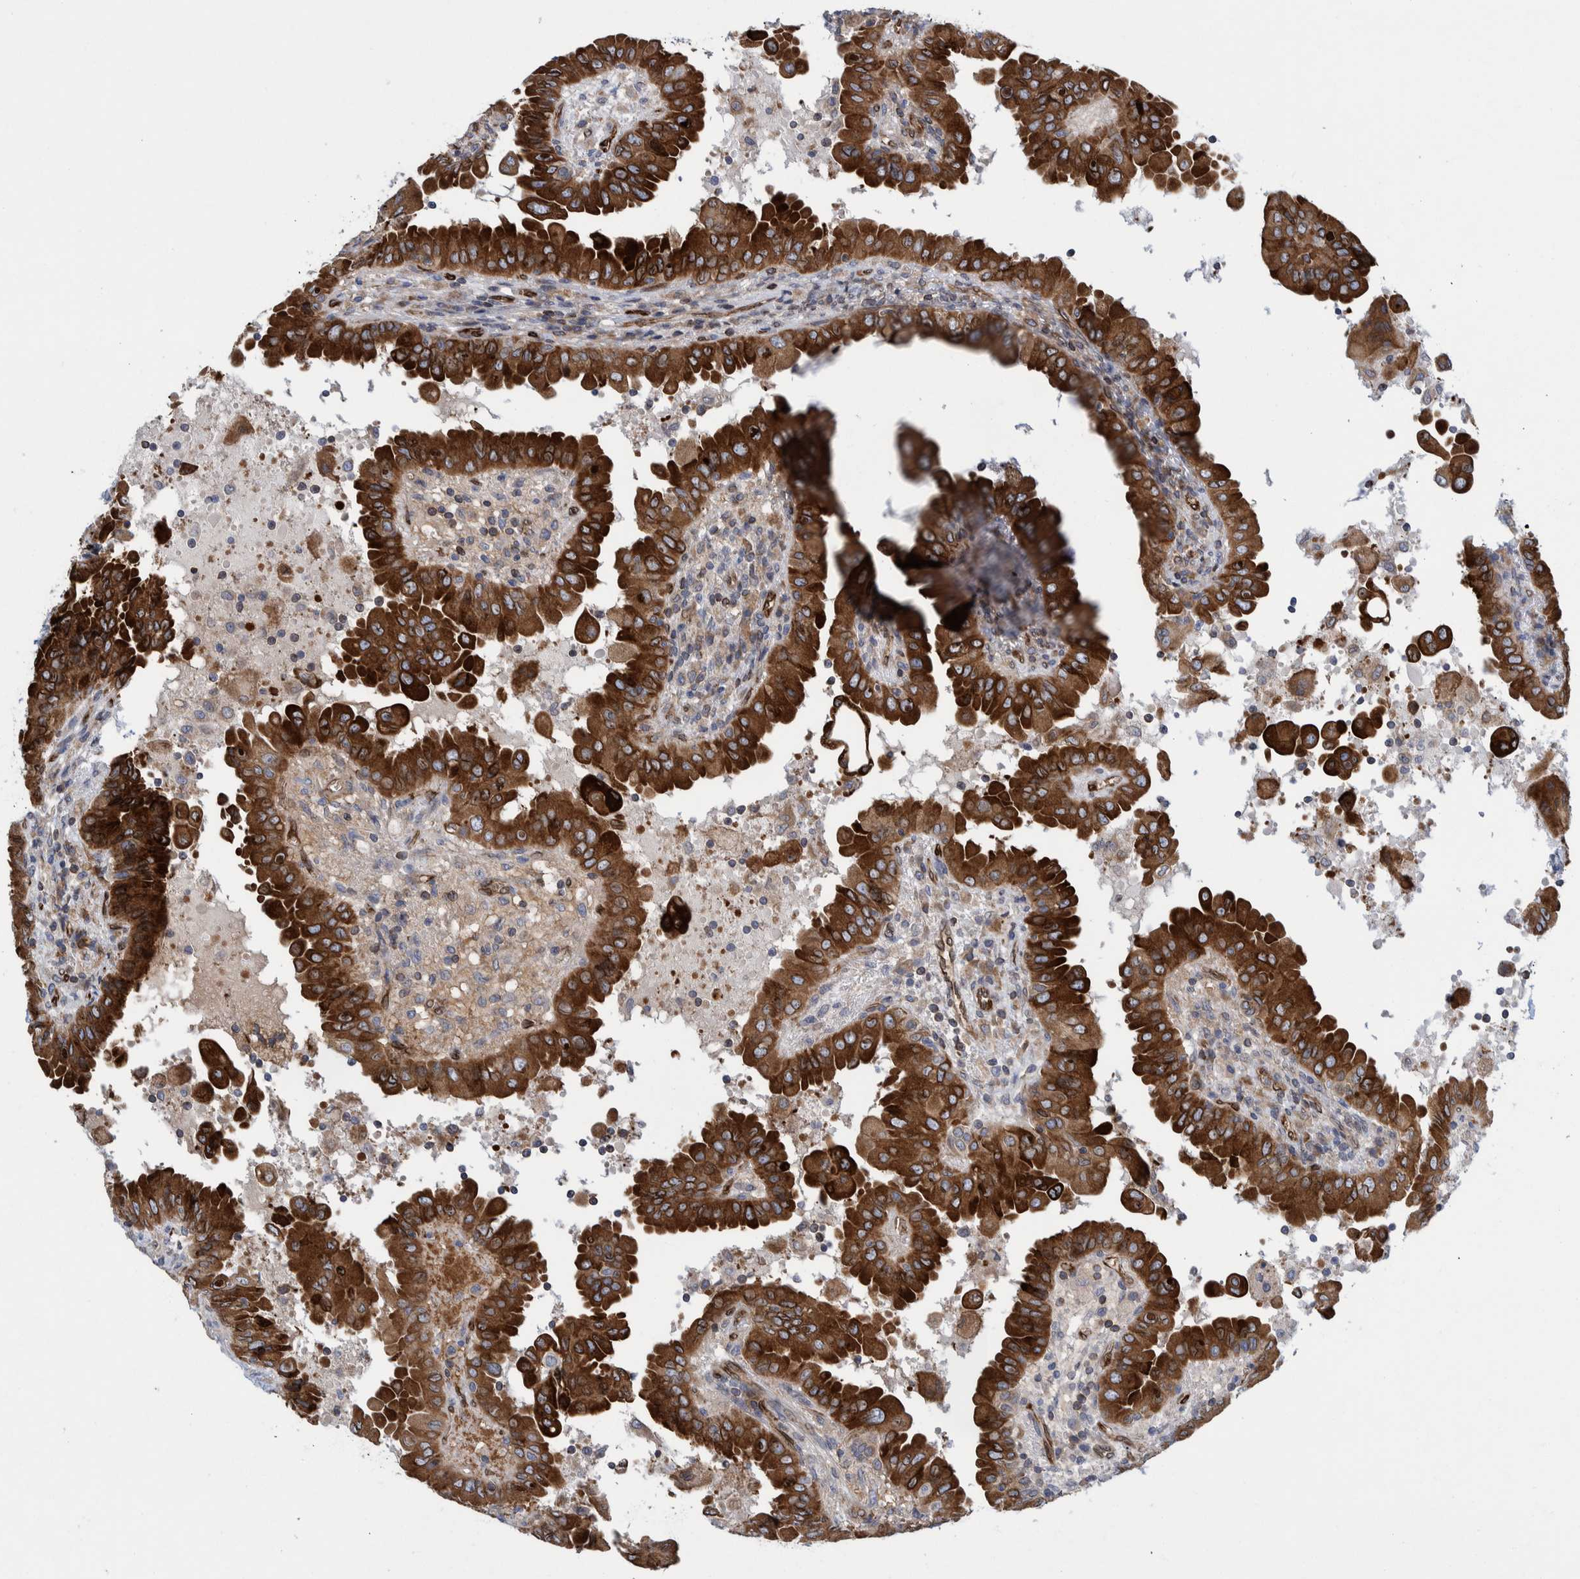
{"staining": {"intensity": "strong", "quantity": ">75%", "location": "cytoplasmic/membranous"}, "tissue": "thyroid cancer", "cell_type": "Tumor cells", "image_type": "cancer", "snomed": [{"axis": "morphology", "description": "Papillary adenocarcinoma, NOS"}, {"axis": "topography", "description": "Thyroid gland"}], "caption": "An image of human thyroid cancer (papillary adenocarcinoma) stained for a protein exhibits strong cytoplasmic/membranous brown staining in tumor cells.", "gene": "THEM6", "patient": {"sex": "male", "age": 33}}